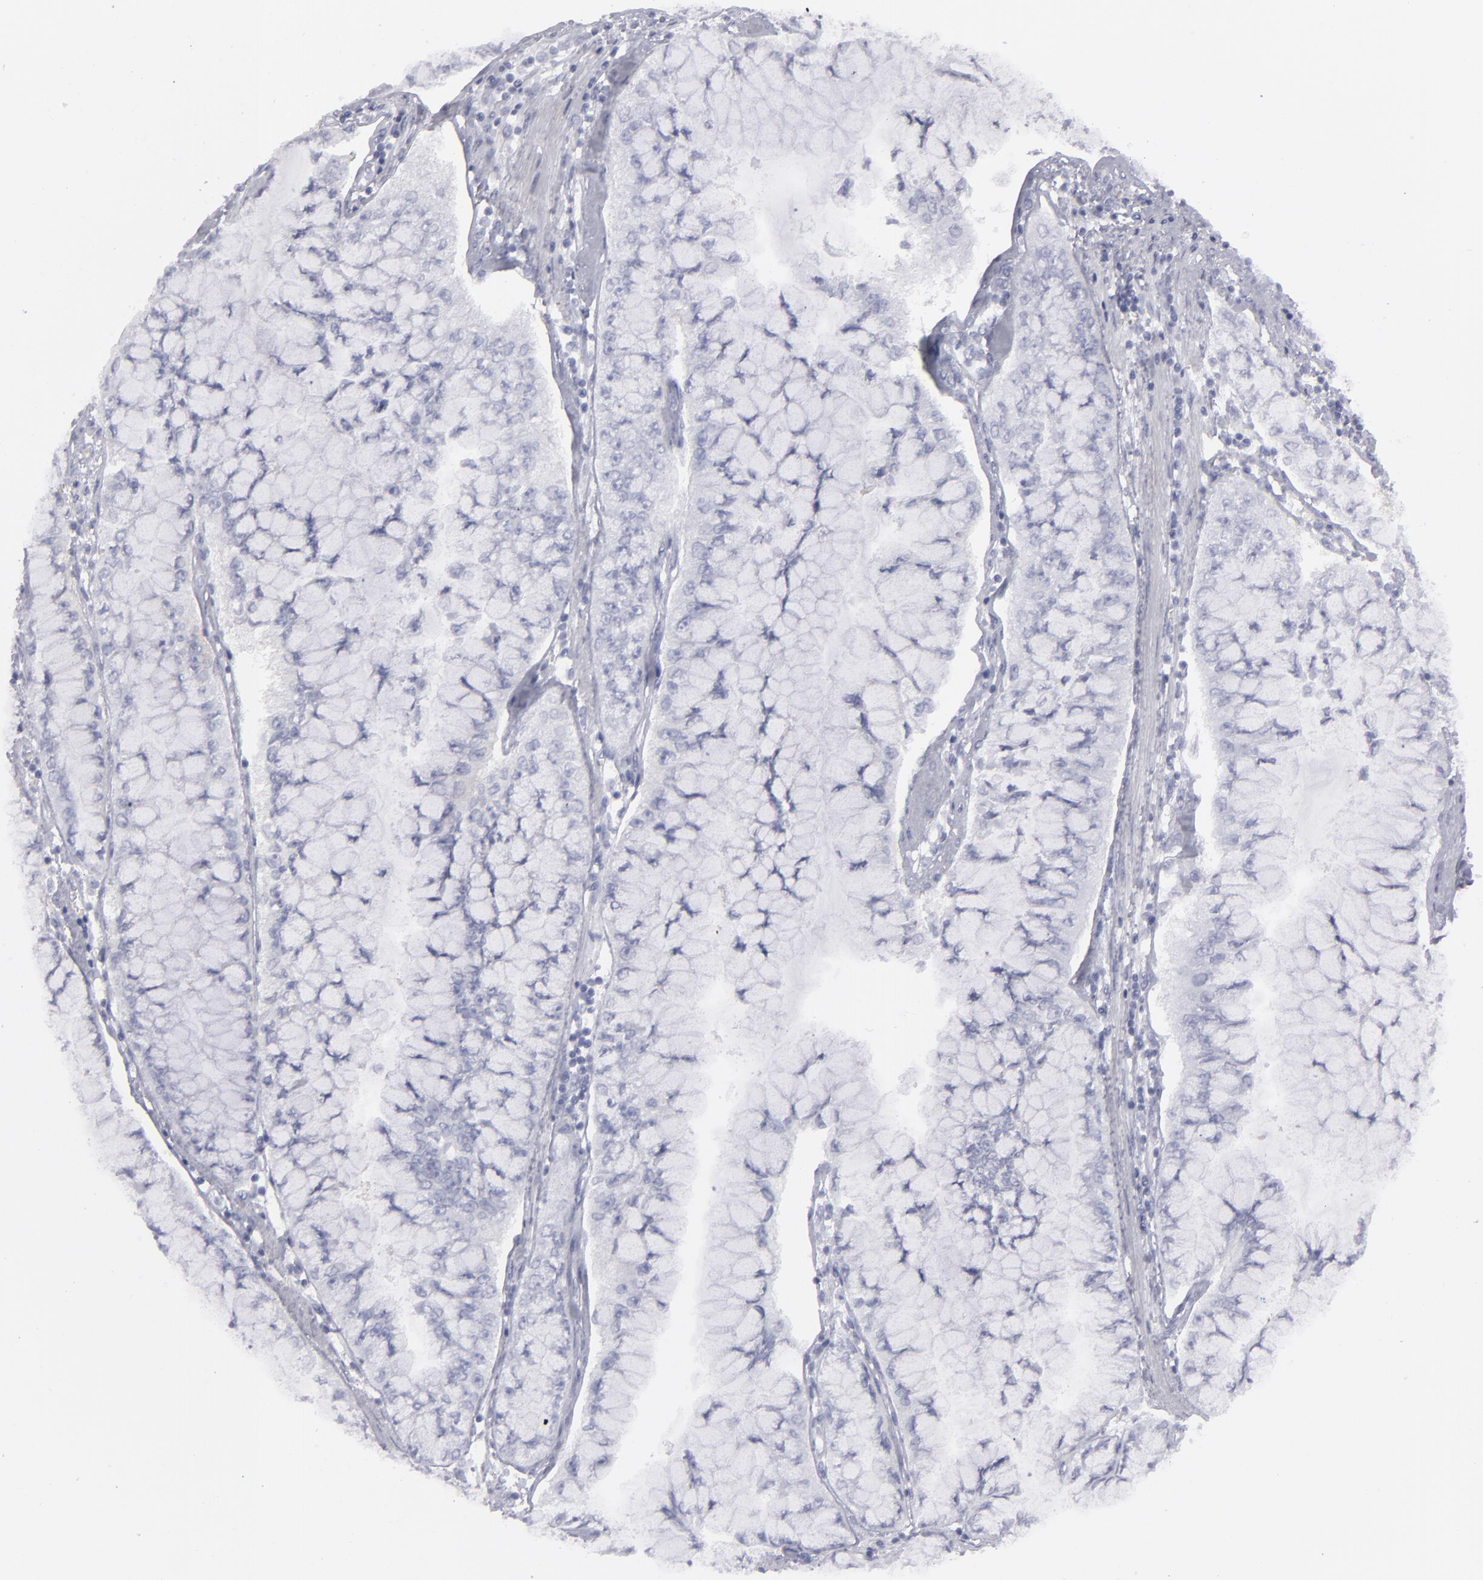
{"staining": {"intensity": "weak", "quantity": "25%-75%", "location": "cytoplasmic/membranous"}, "tissue": "liver cancer", "cell_type": "Tumor cells", "image_type": "cancer", "snomed": [{"axis": "morphology", "description": "Cholangiocarcinoma"}, {"axis": "topography", "description": "Liver"}], "caption": "Liver cholangiocarcinoma stained with a protein marker displays weak staining in tumor cells.", "gene": "SEMA3G", "patient": {"sex": "female", "age": 79}}